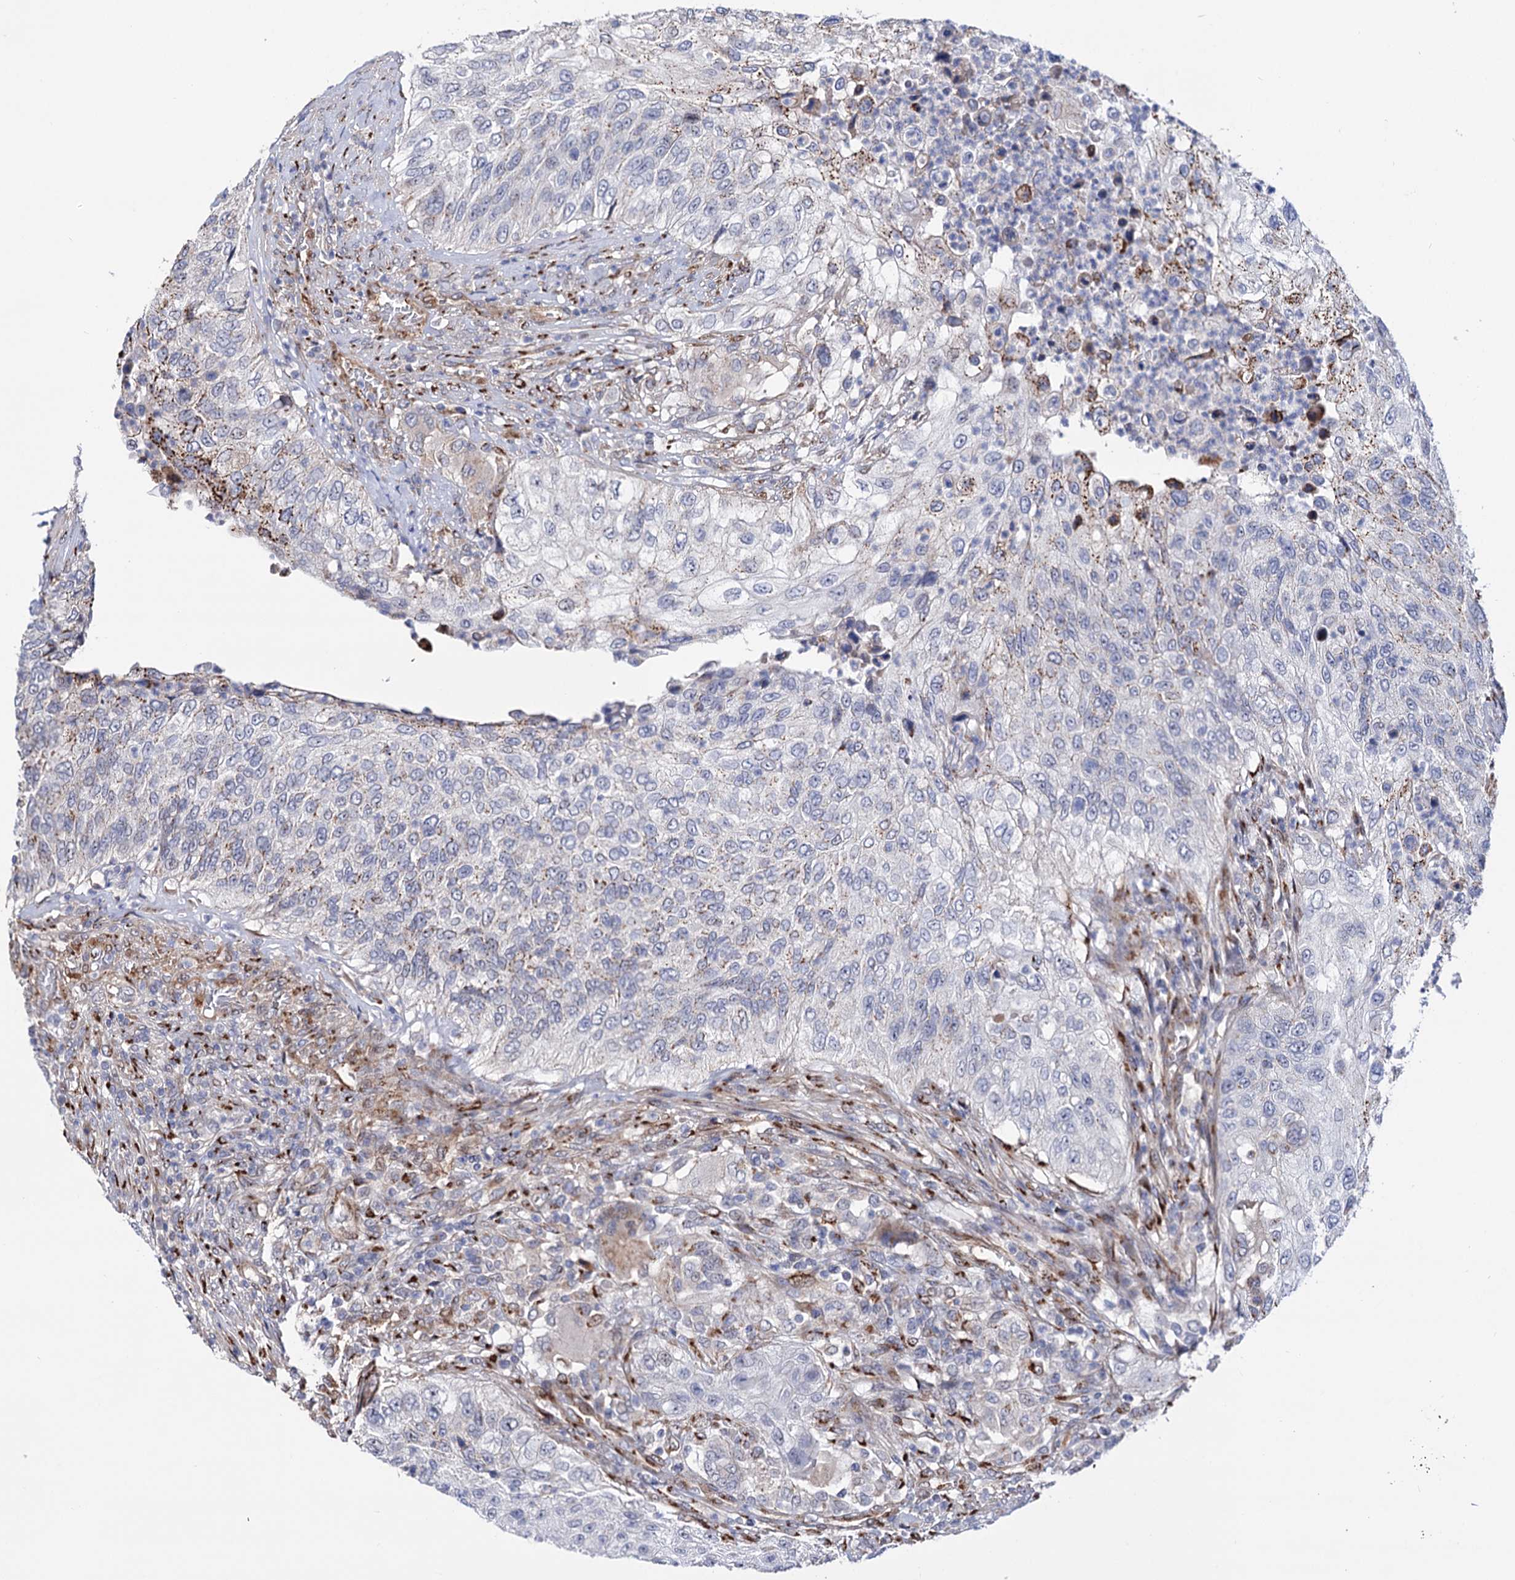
{"staining": {"intensity": "moderate", "quantity": "<25%", "location": "cytoplasmic/membranous"}, "tissue": "urothelial cancer", "cell_type": "Tumor cells", "image_type": "cancer", "snomed": [{"axis": "morphology", "description": "Urothelial carcinoma, High grade"}, {"axis": "topography", "description": "Urinary bladder"}], "caption": "Immunohistochemical staining of urothelial cancer demonstrates moderate cytoplasmic/membranous protein positivity in approximately <25% of tumor cells.", "gene": "C11orf96", "patient": {"sex": "female", "age": 60}}